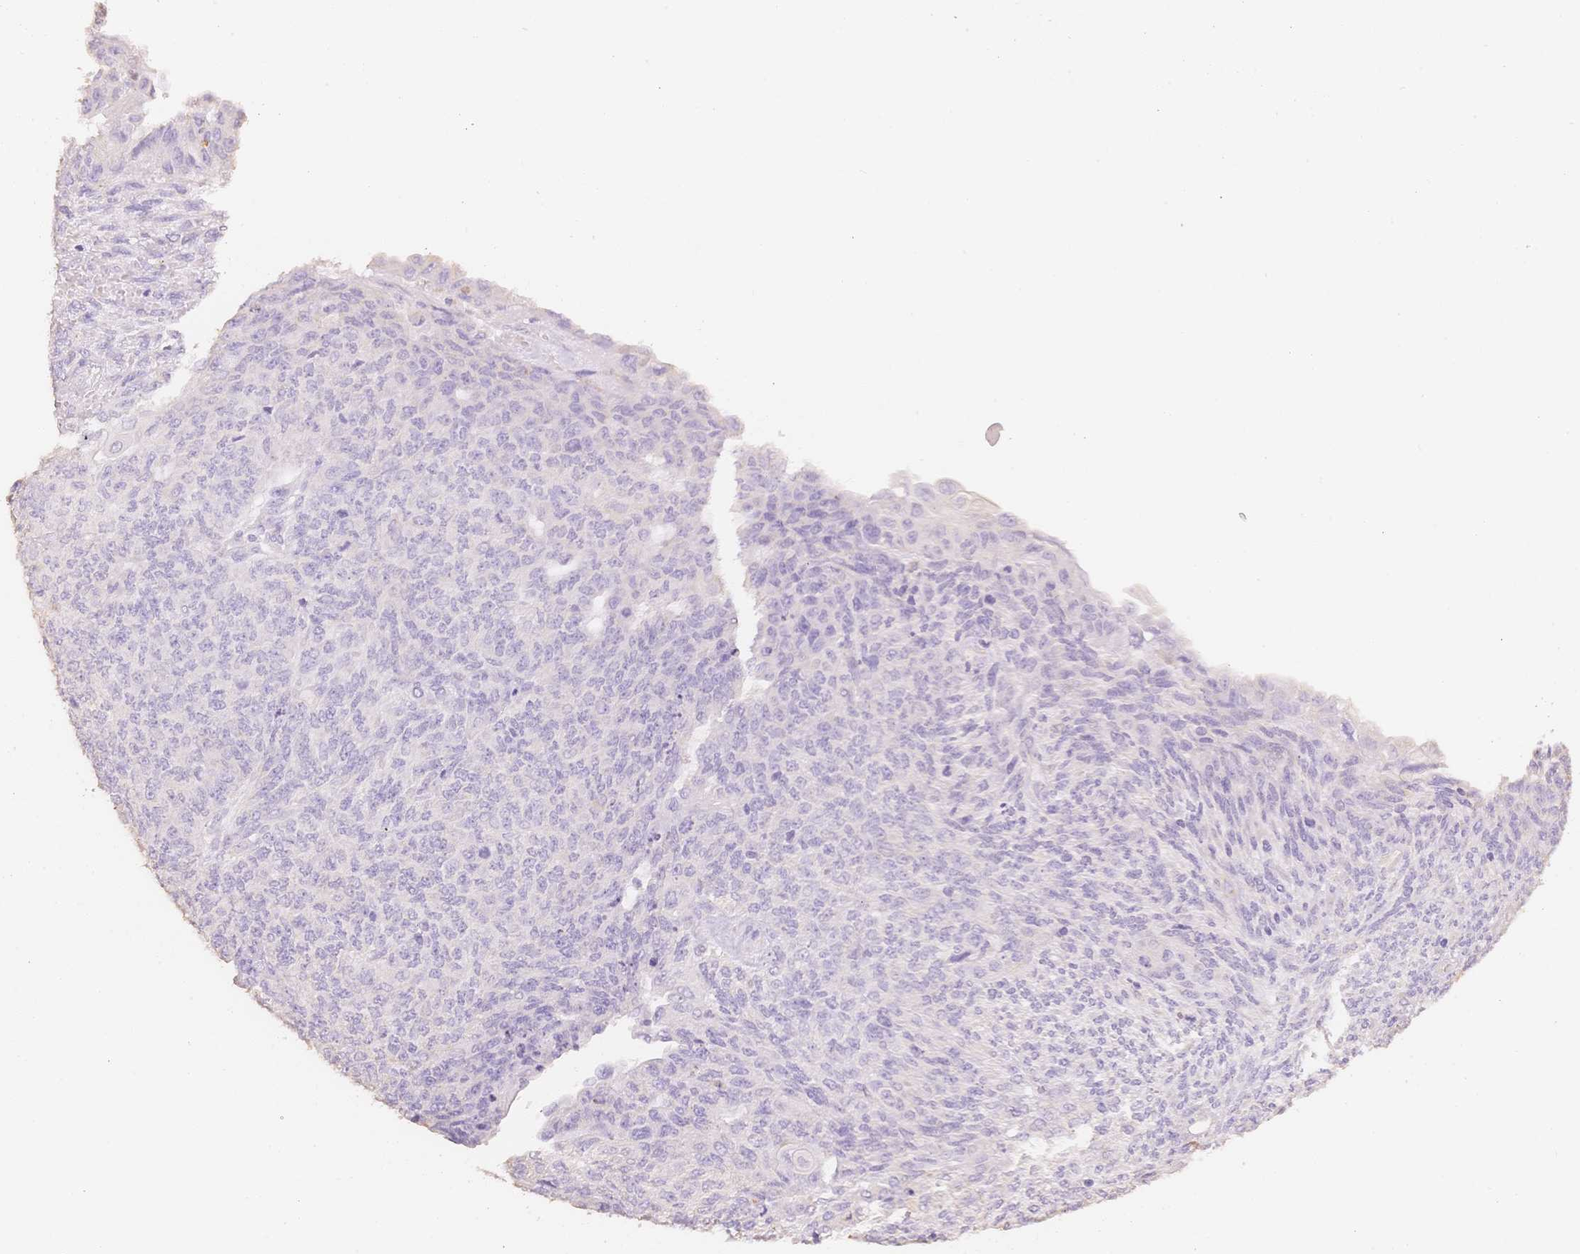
{"staining": {"intensity": "negative", "quantity": "none", "location": "none"}, "tissue": "endometrial cancer", "cell_type": "Tumor cells", "image_type": "cancer", "snomed": [{"axis": "morphology", "description": "Adenocarcinoma, NOS"}, {"axis": "topography", "description": "Endometrium"}], "caption": "Immunohistochemistry (IHC) of adenocarcinoma (endometrial) reveals no positivity in tumor cells.", "gene": "MBOAT7", "patient": {"sex": "female", "age": 32}}